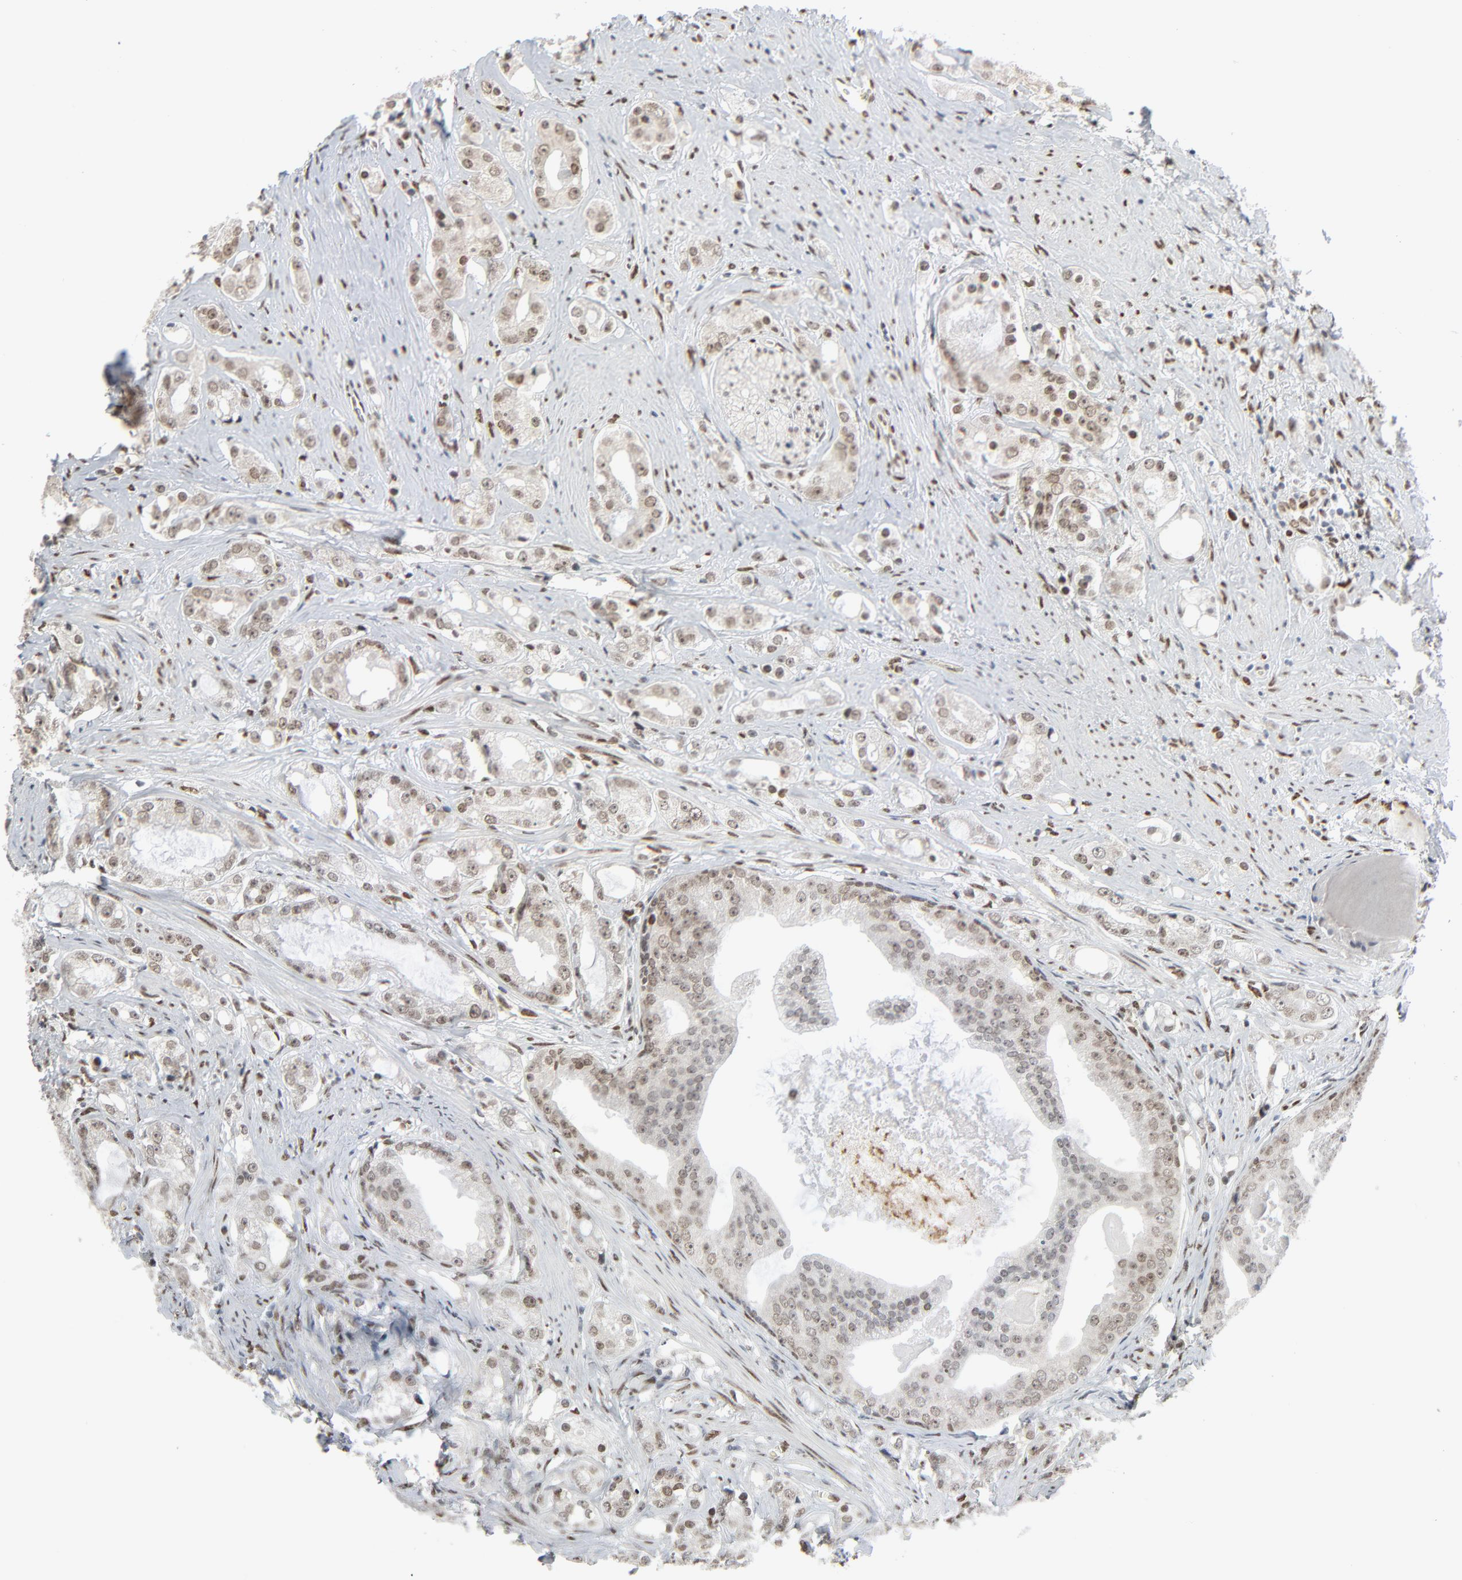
{"staining": {"intensity": "weak", "quantity": ">75%", "location": "nuclear"}, "tissue": "prostate cancer", "cell_type": "Tumor cells", "image_type": "cancer", "snomed": [{"axis": "morphology", "description": "Adenocarcinoma, High grade"}, {"axis": "topography", "description": "Prostate"}], "caption": "The micrograph shows immunohistochemical staining of prostate cancer (high-grade adenocarcinoma). There is weak nuclear expression is present in about >75% of tumor cells. Immunohistochemistry (ihc) stains the protein of interest in brown and the nuclei are stained blue.", "gene": "CUX1", "patient": {"sex": "male", "age": 68}}